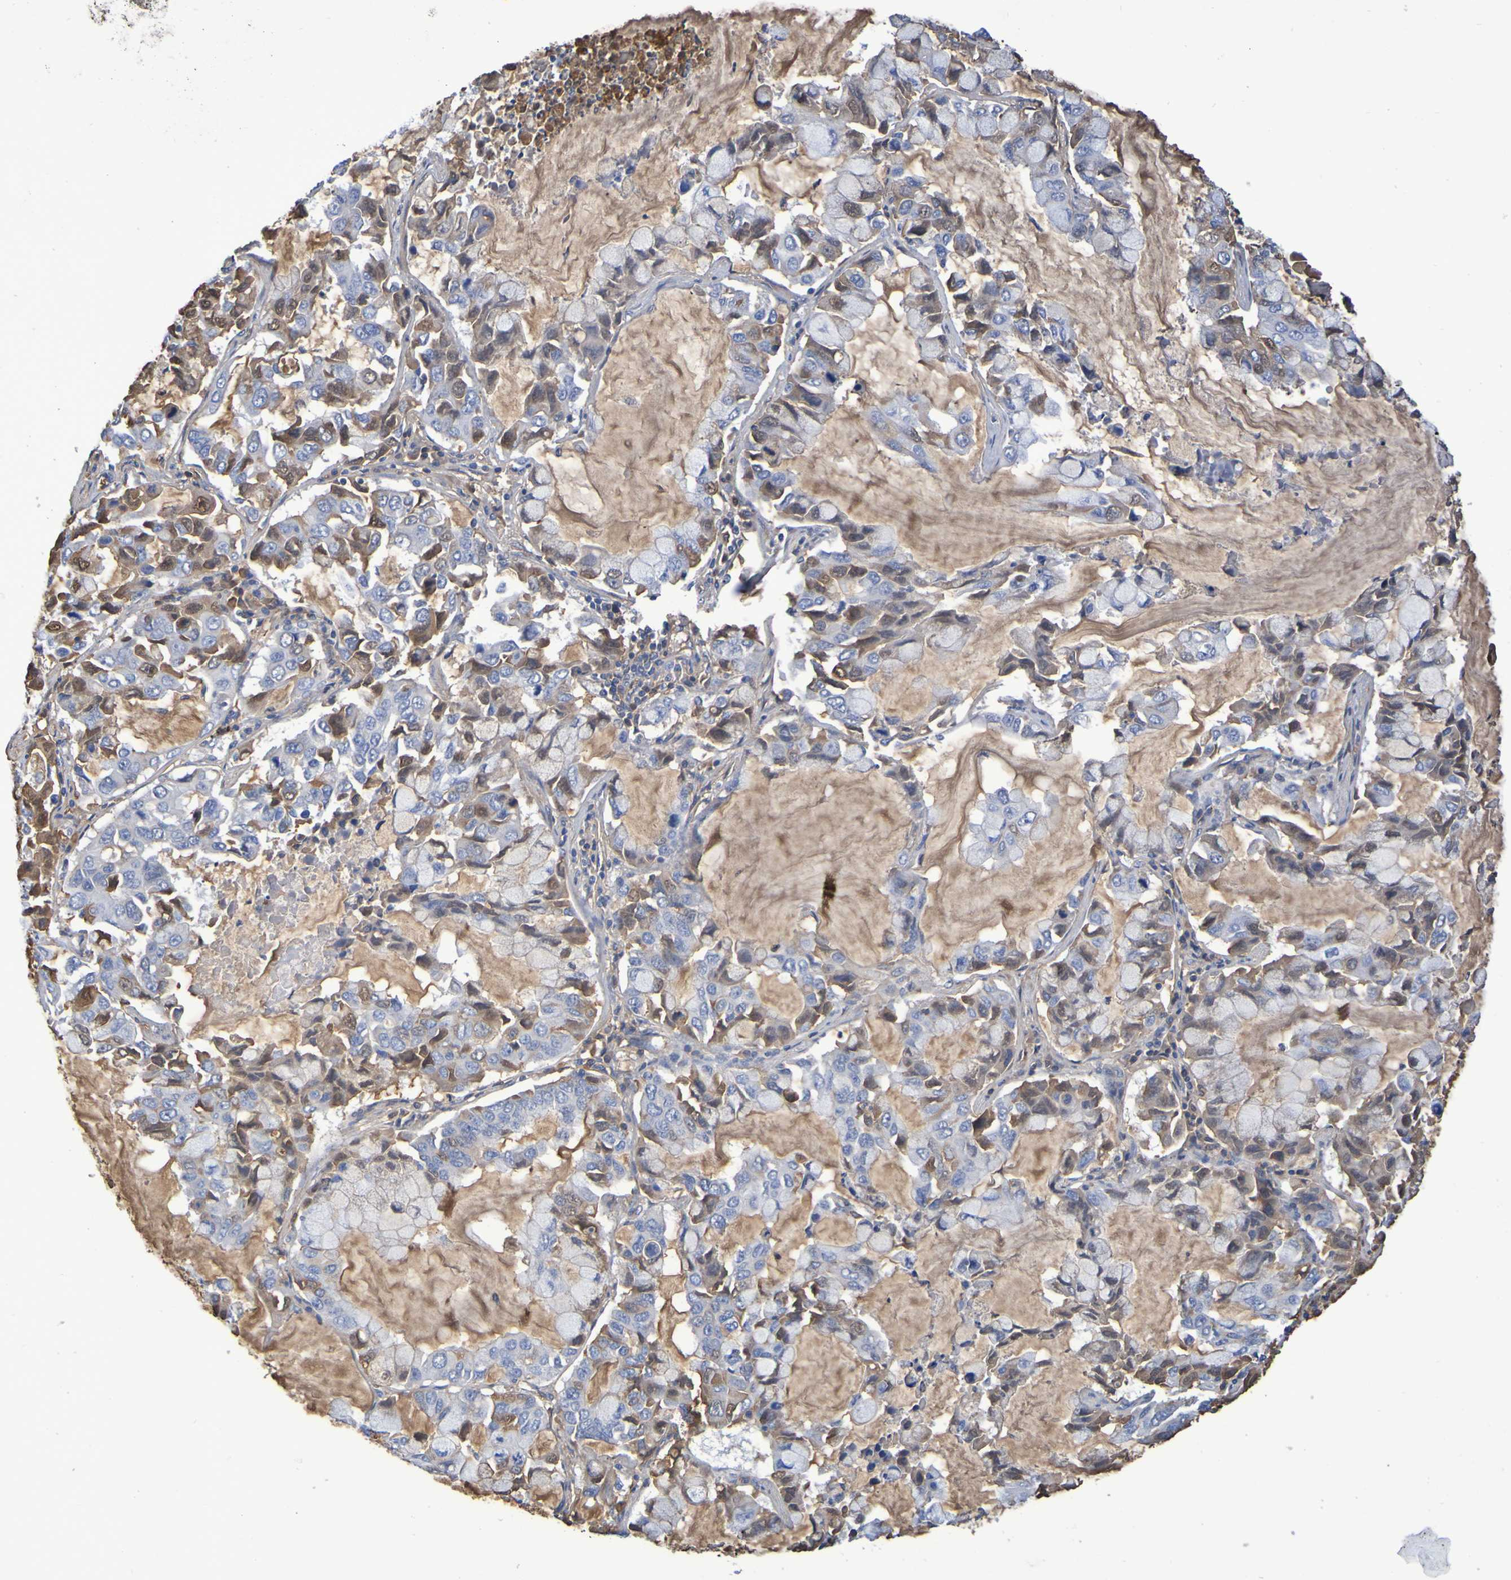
{"staining": {"intensity": "moderate", "quantity": "25%-75%", "location": "cytoplasmic/membranous"}, "tissue": "lung cancer", "cell_type": "Tumor cells", "image_type": "cancer", "snomed": [{"axis": "morphology", "description": "Adenocarcinoma, NOS"}, {"axis": "topography", "description": "Lung"}], "caption": "A high-resolution photomicrograph shows IHC staining of adenocarcinoma (lung), which reveals moderate cytoplasmic/membranous expression in approximately 25%-75% of tumor cells.", "gene": "GAB3", "patient": {"sex": "male", "age": 64}}